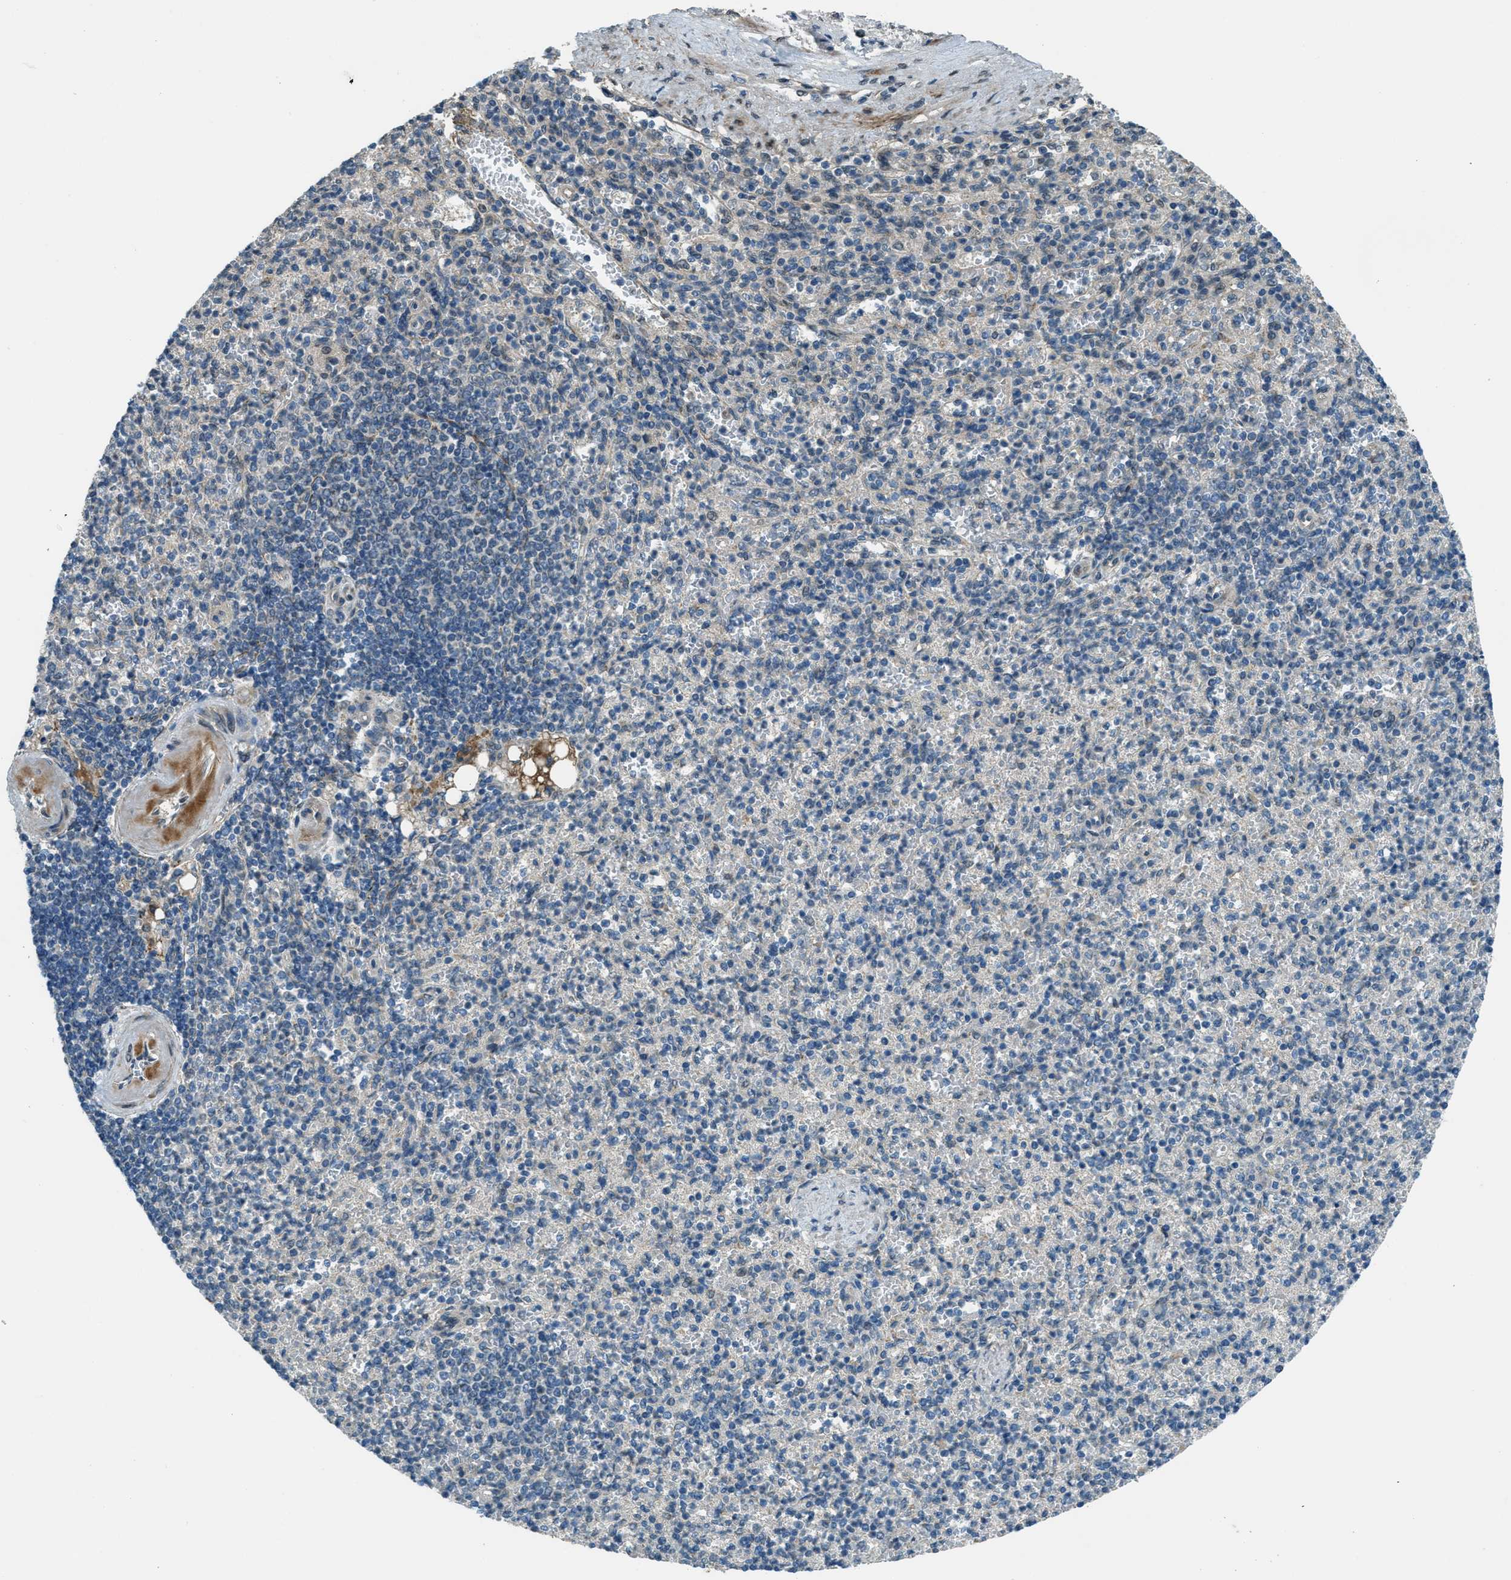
{"staining": {"intensity": "weak", "quantity": "<25%", "location": "cytoplasmic/membranous,nuclear"}, "tissue": "spleen", "cell_type": "Cells in red pulp", "image_type": "normal", "snomed": [{"axis": "morphology", "description": "Normal tissue, NOS"}, {"axis": "topography", "description": "Spleen"}], "caption": "IHC histopathology image of benign spleen: human spleen stained with DAB (3,3'-diaminobenzidine) shows no significant protein expression in cells in red pulp.", "gene": "NPEPL1", "patient": {"sex": "female", "age": 74}}